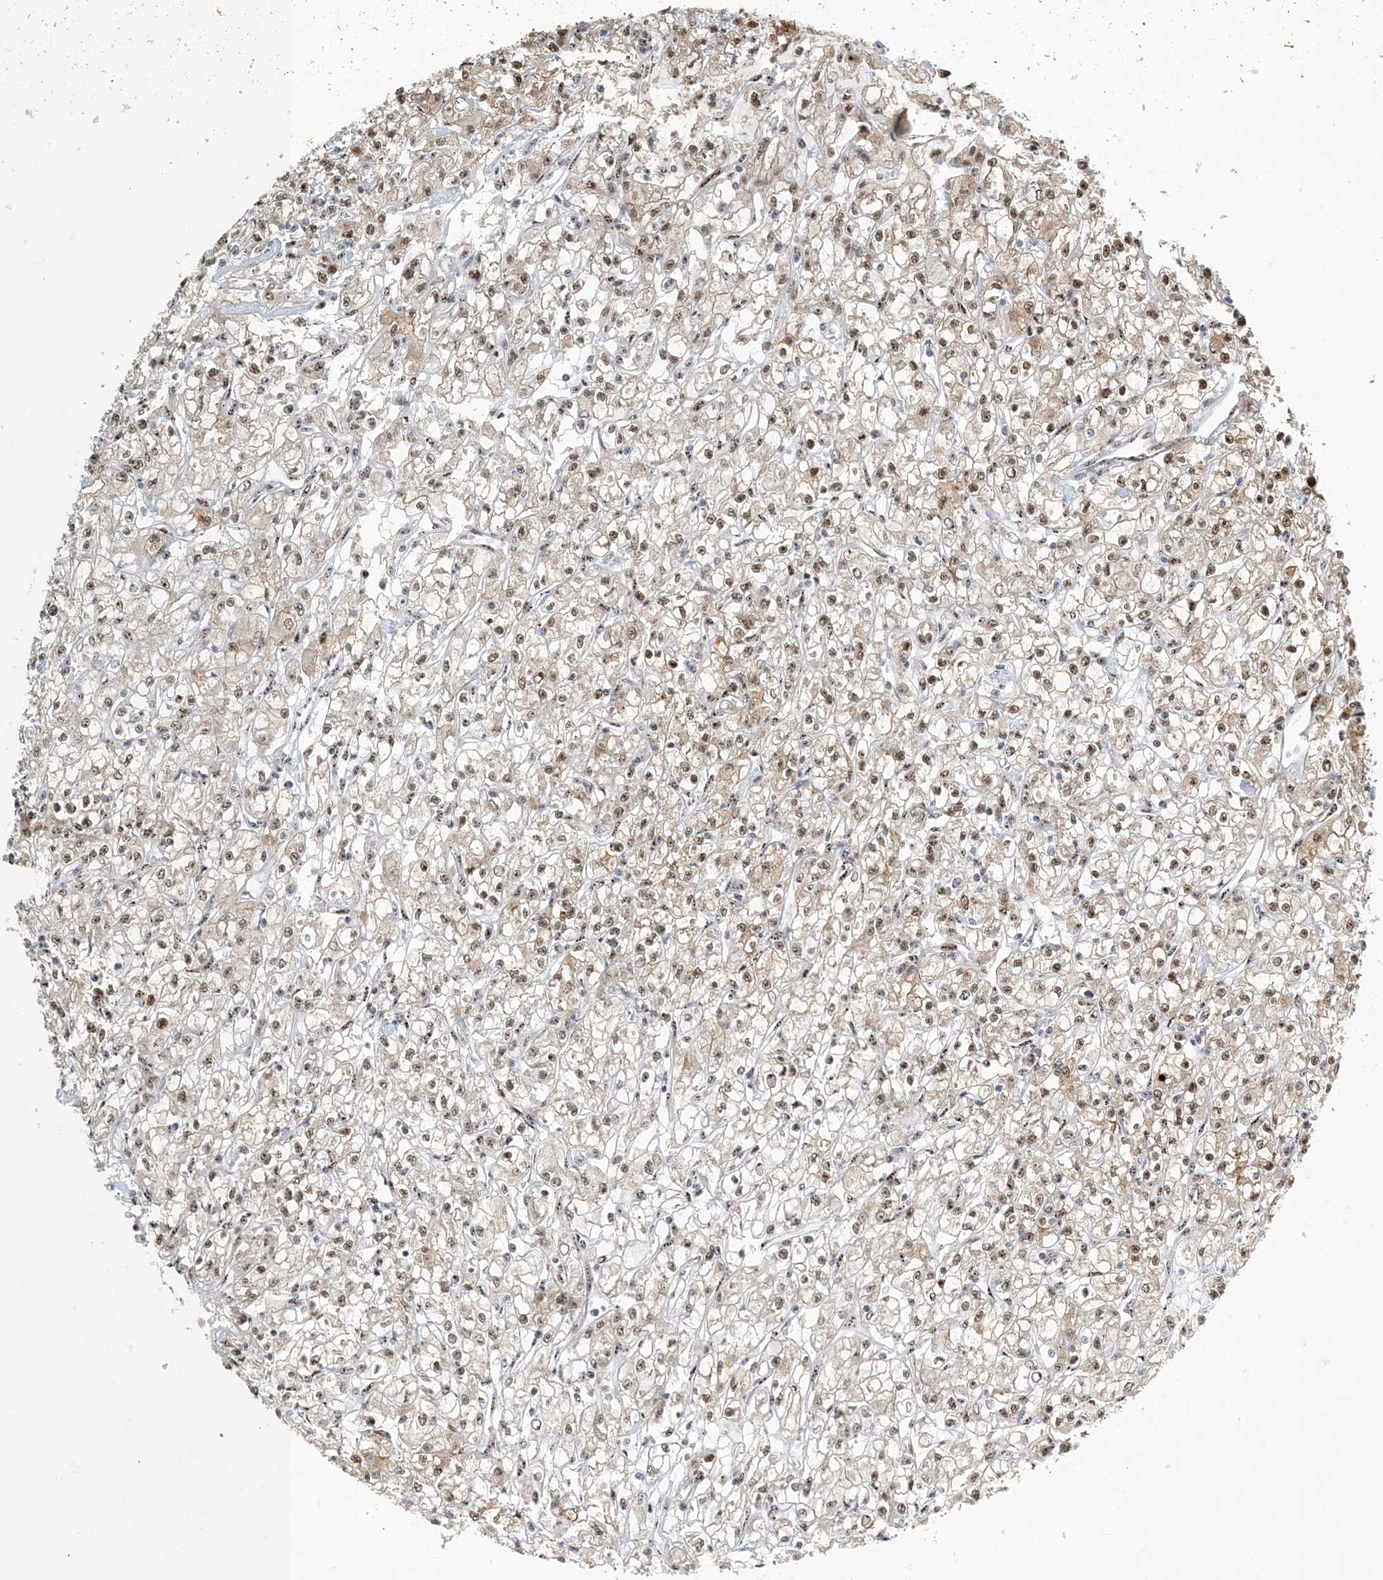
{"staining": {"intensity": "moderate", "quantity": ">75%", "location": "cytoplasmic/membranous,nuclear"}, "tissue": "renal cancer", "cell_type": "Tumor cells", "image_type": "cancer", "snomed": [{"axis": "morphology", "description": "Adenocarcinoma, NOS"}, {"axis": "topography", "description": "Kidney"}], "caption": "Adenocarcinoma (renal) stained for a protein reveals moderate cytoplasmic/membranous and nuclear positivity in tumor cells. (IHC, brightfield microscopy, high magnification).", "gene": "MBD1", "patient": {"sex": "female", "age": 59}}